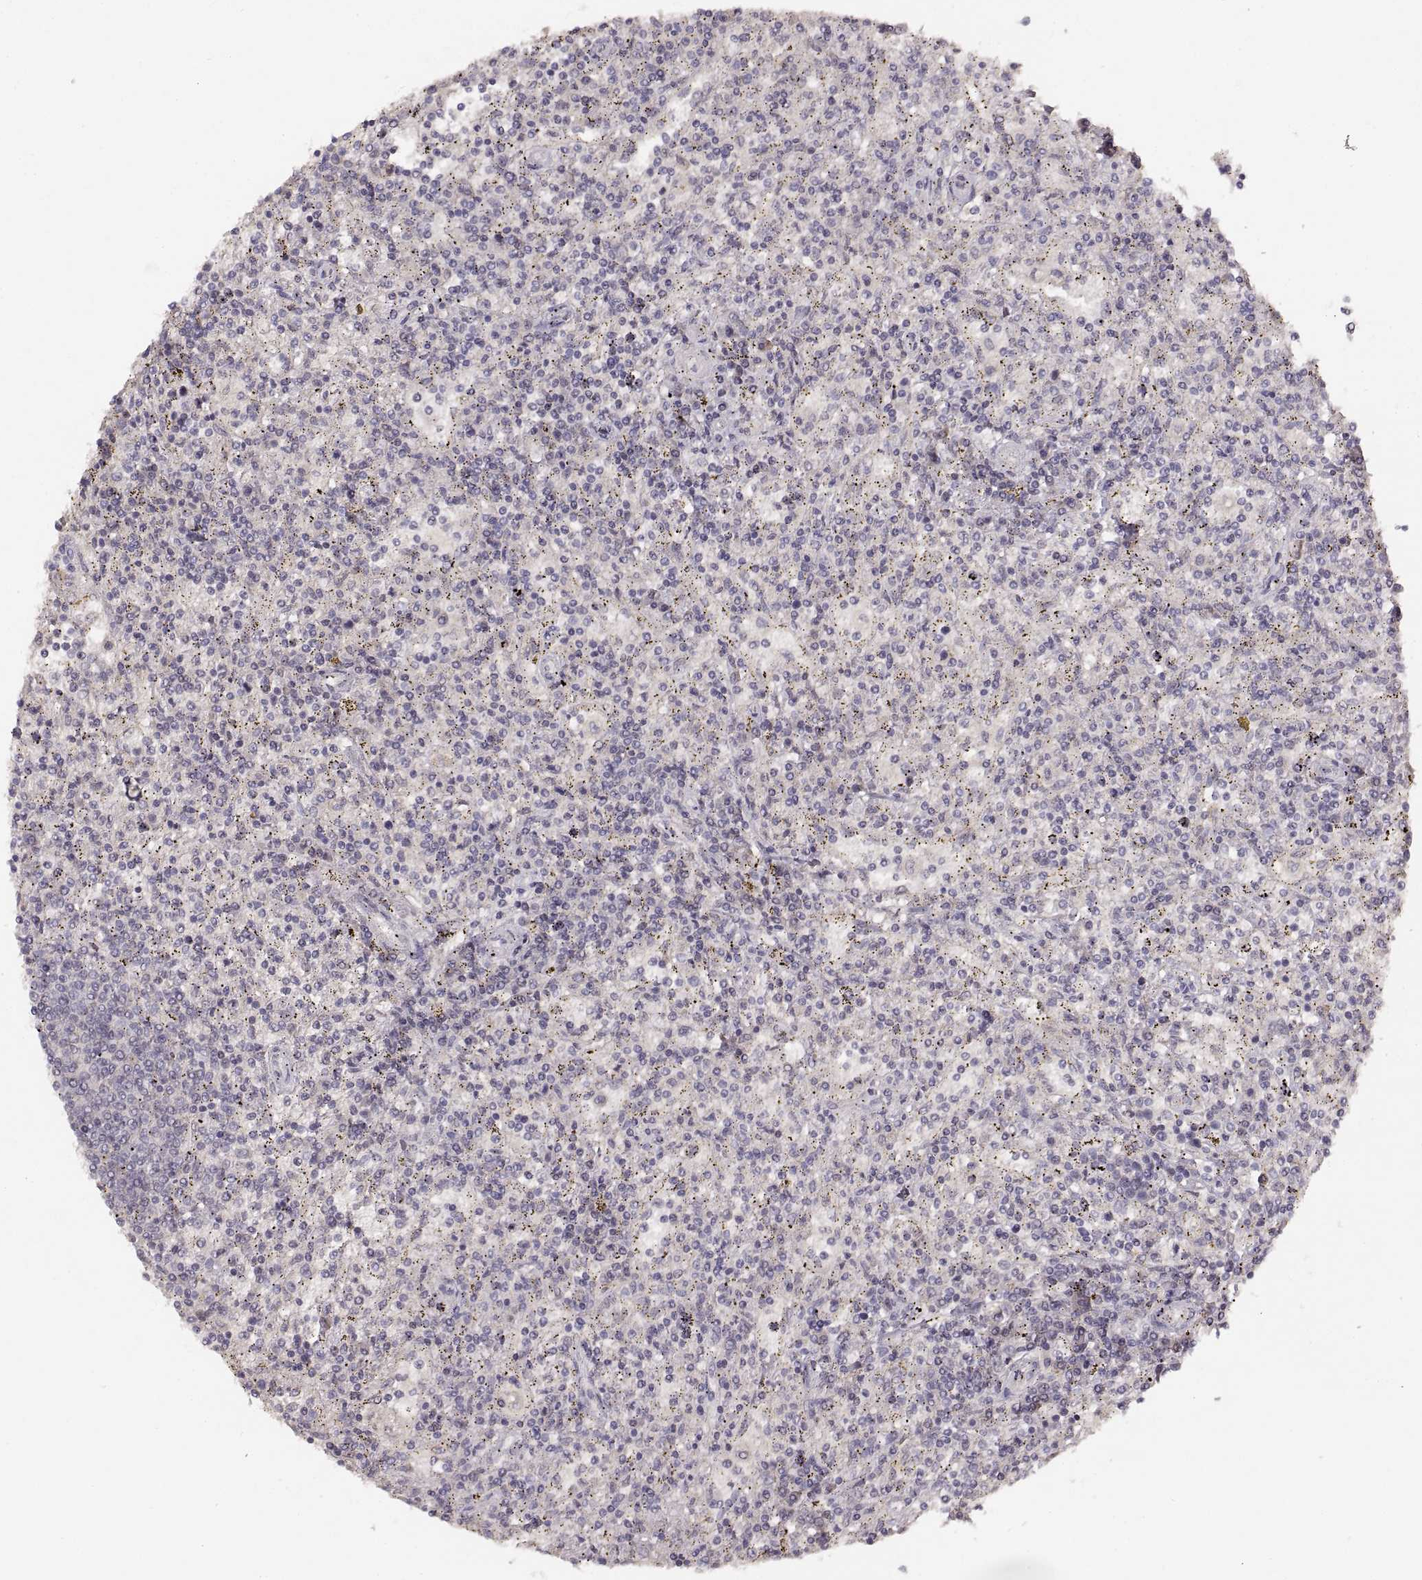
{"staining": {"intensity": "negative", "quantity": "none", "location": "none"}, "tissue": "lymphoma", "cell_type": "Tumor cells", "image_type": "cancer", "snomed": [{"axis": "morphology", "description": "Malignant lymphoma, non-Hodgkin's type, Low grade"}, {"axis": "topography", "description": "Spleen"}], "caption": "DAB immunohistochemical staining of human lymphoma reveals no significant positivity in tumor cells. (Stains: DAB immunohistochemistry with hematoxylin counter stain, Microscopy: brightfield microscopy at high magnification).", "gene": "LAMC2", "patient": {"sex": "male", "age": 62}}